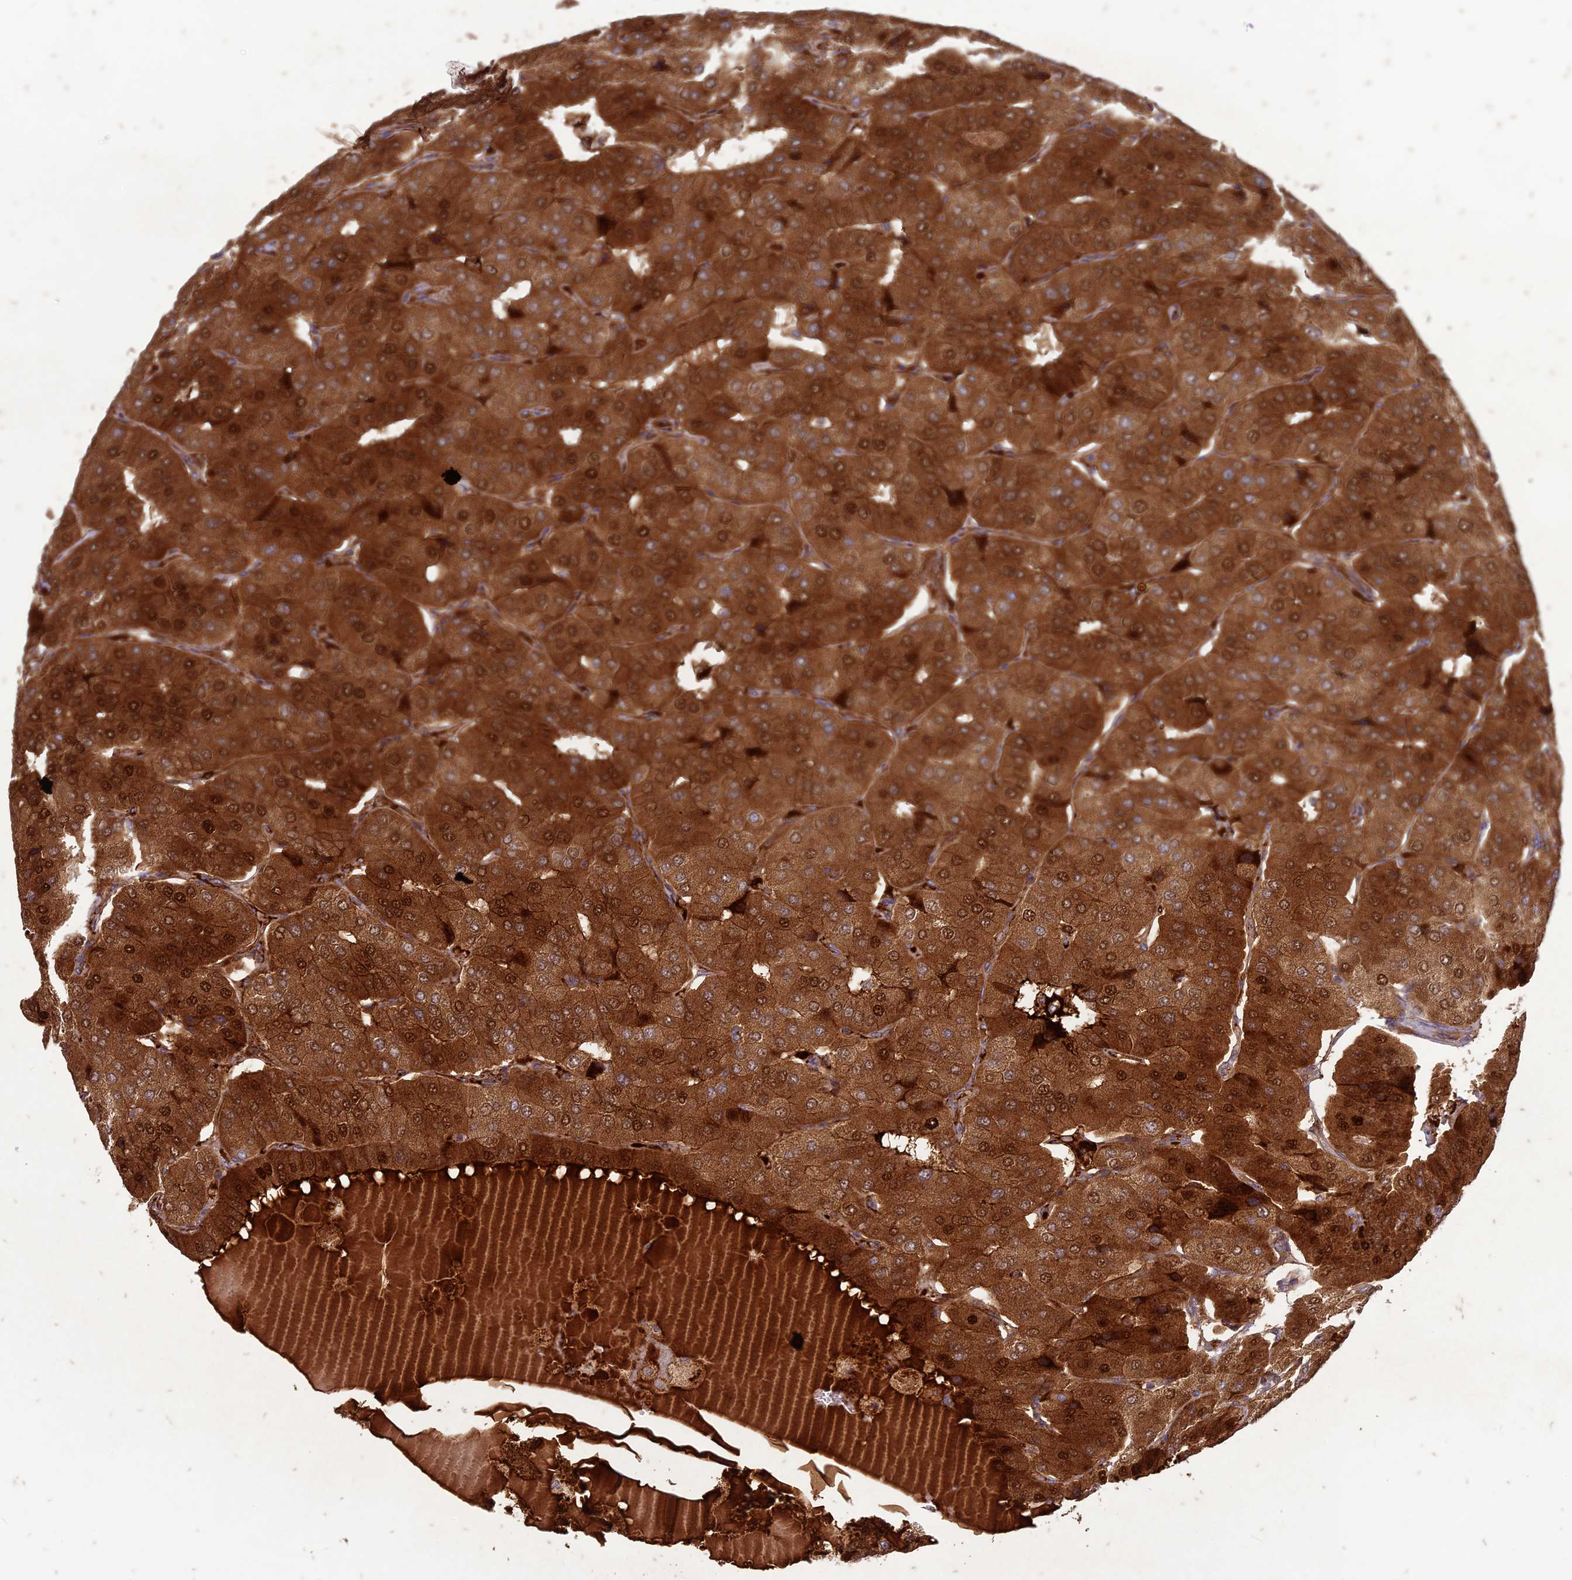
{"staining": {"intensity": "strong", "quantity": ">75%", "location": "cytoplasmic/membranous,nuclear"}, "tissue": "parathyroid gland", "cell_type": "Glandular cells", "image_type": "normal", "snomed": [{"axis": "morphology", "description": "Normal tissue, NOS"}, {"axis": "morphology", "description": "Adenoma, NOS"}, {"axis": "topography", "description": "Parathyroid gland"}], "caption": "Immunohistochemical staining of unremarkable parathyroid gland reveals high levels of strong cytoplasmic/membranous,nuclear positivity in about >75% of glandular cells. (DAB = brown stain, brightfield microscopy at high magnification).", "gene": "TCF25", "patient": {"sex": "female", "age": 86}}